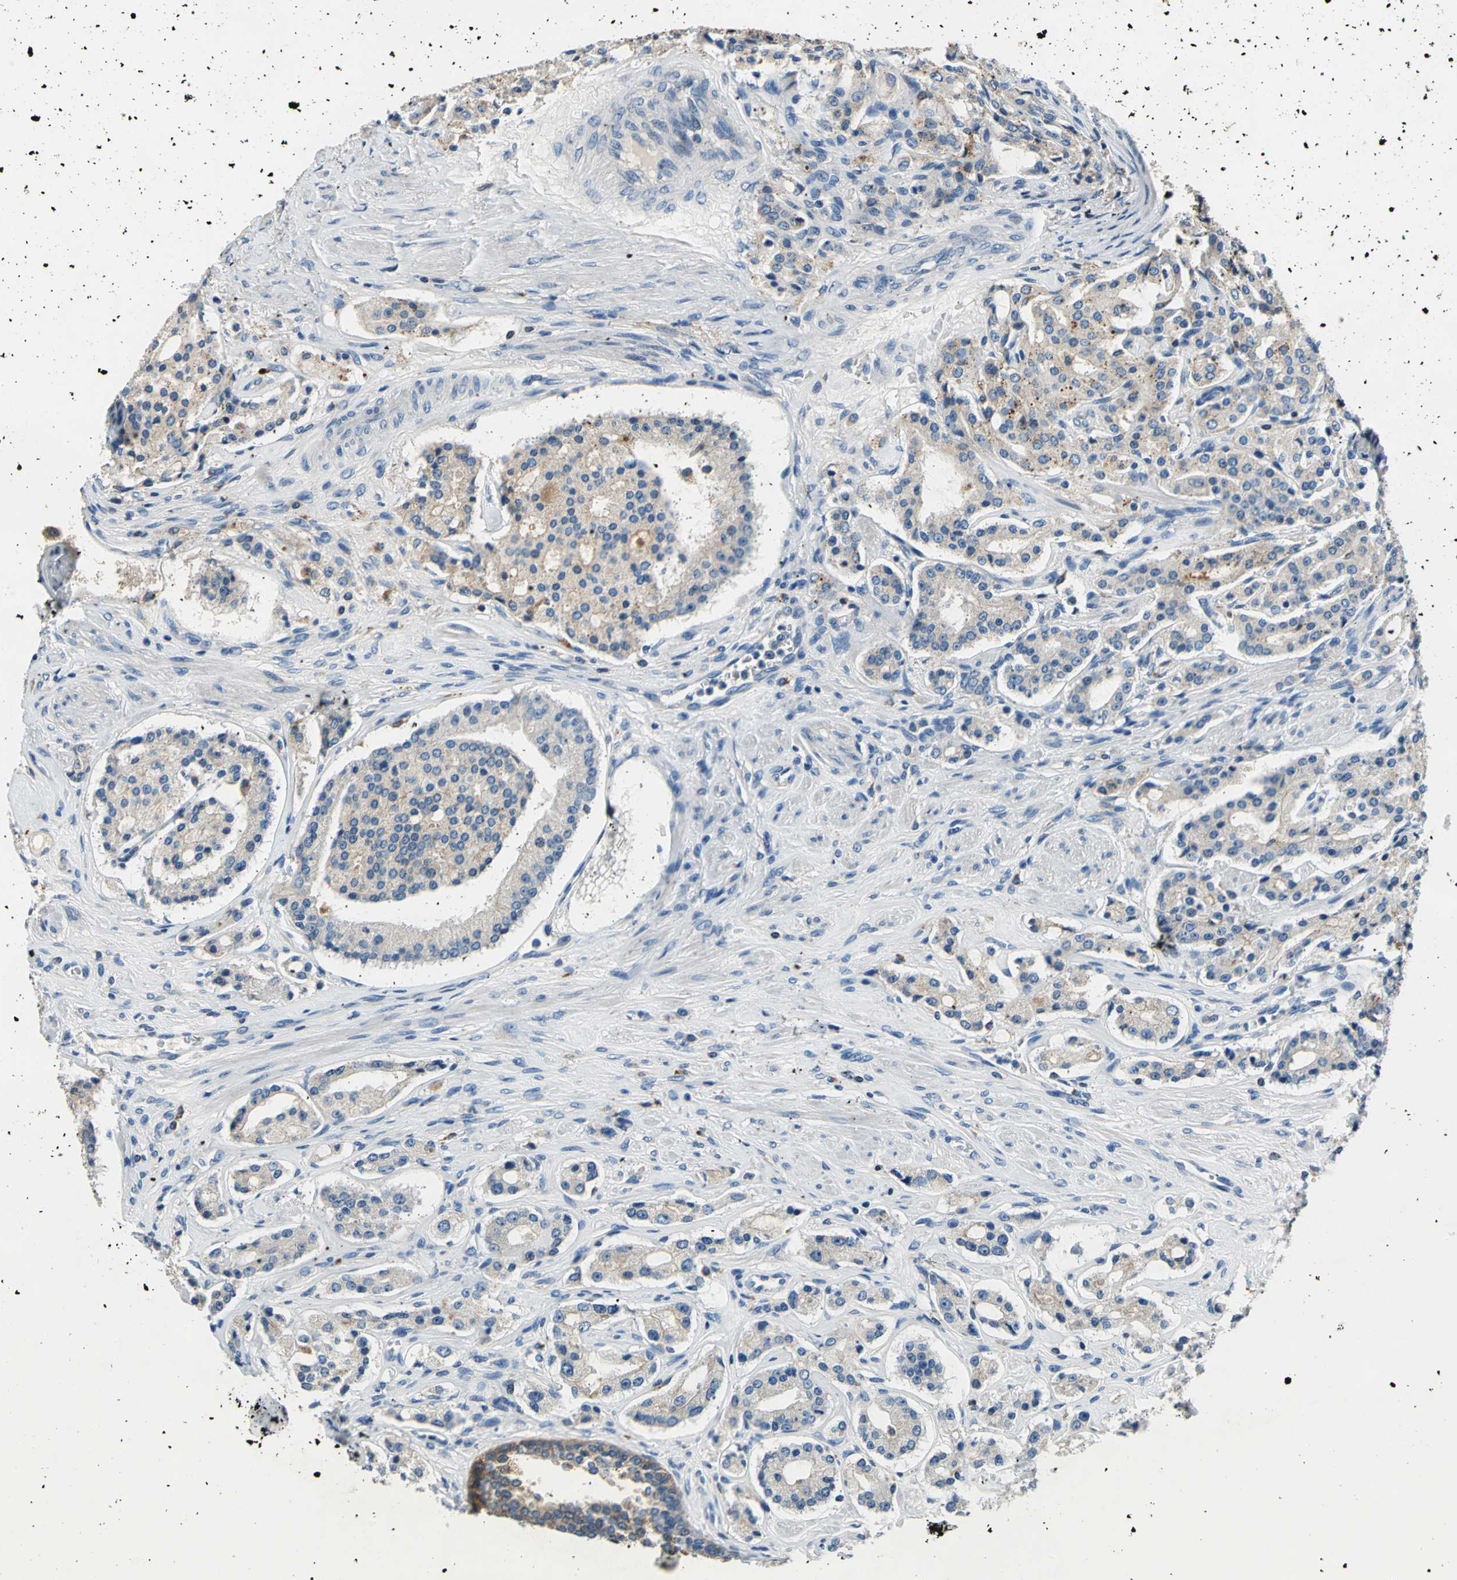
{"staining": {"intensity": "weak", "quantity": "25%-75%", "location": "cytoplasmic/membranous"}, "tissue": "prostate cancer", "cell_type": "Tumor cells", "image_type": "cancer", "snomed": [{"axis": "morphology", "description": "Adenocarcinoma, Medium grade"}, {"axis": "topography", "description": "Prostate"}], "caption": "About 25%-75% of tumor cells in adenocarcinoma (medium-grade) (prostate) demonstrate weak cytoplasmic/membranous protein staining as visualized by brown immunohistochemical staining.", "gene": "RASD2", "patient": {"sex": "male", "age": 72}}